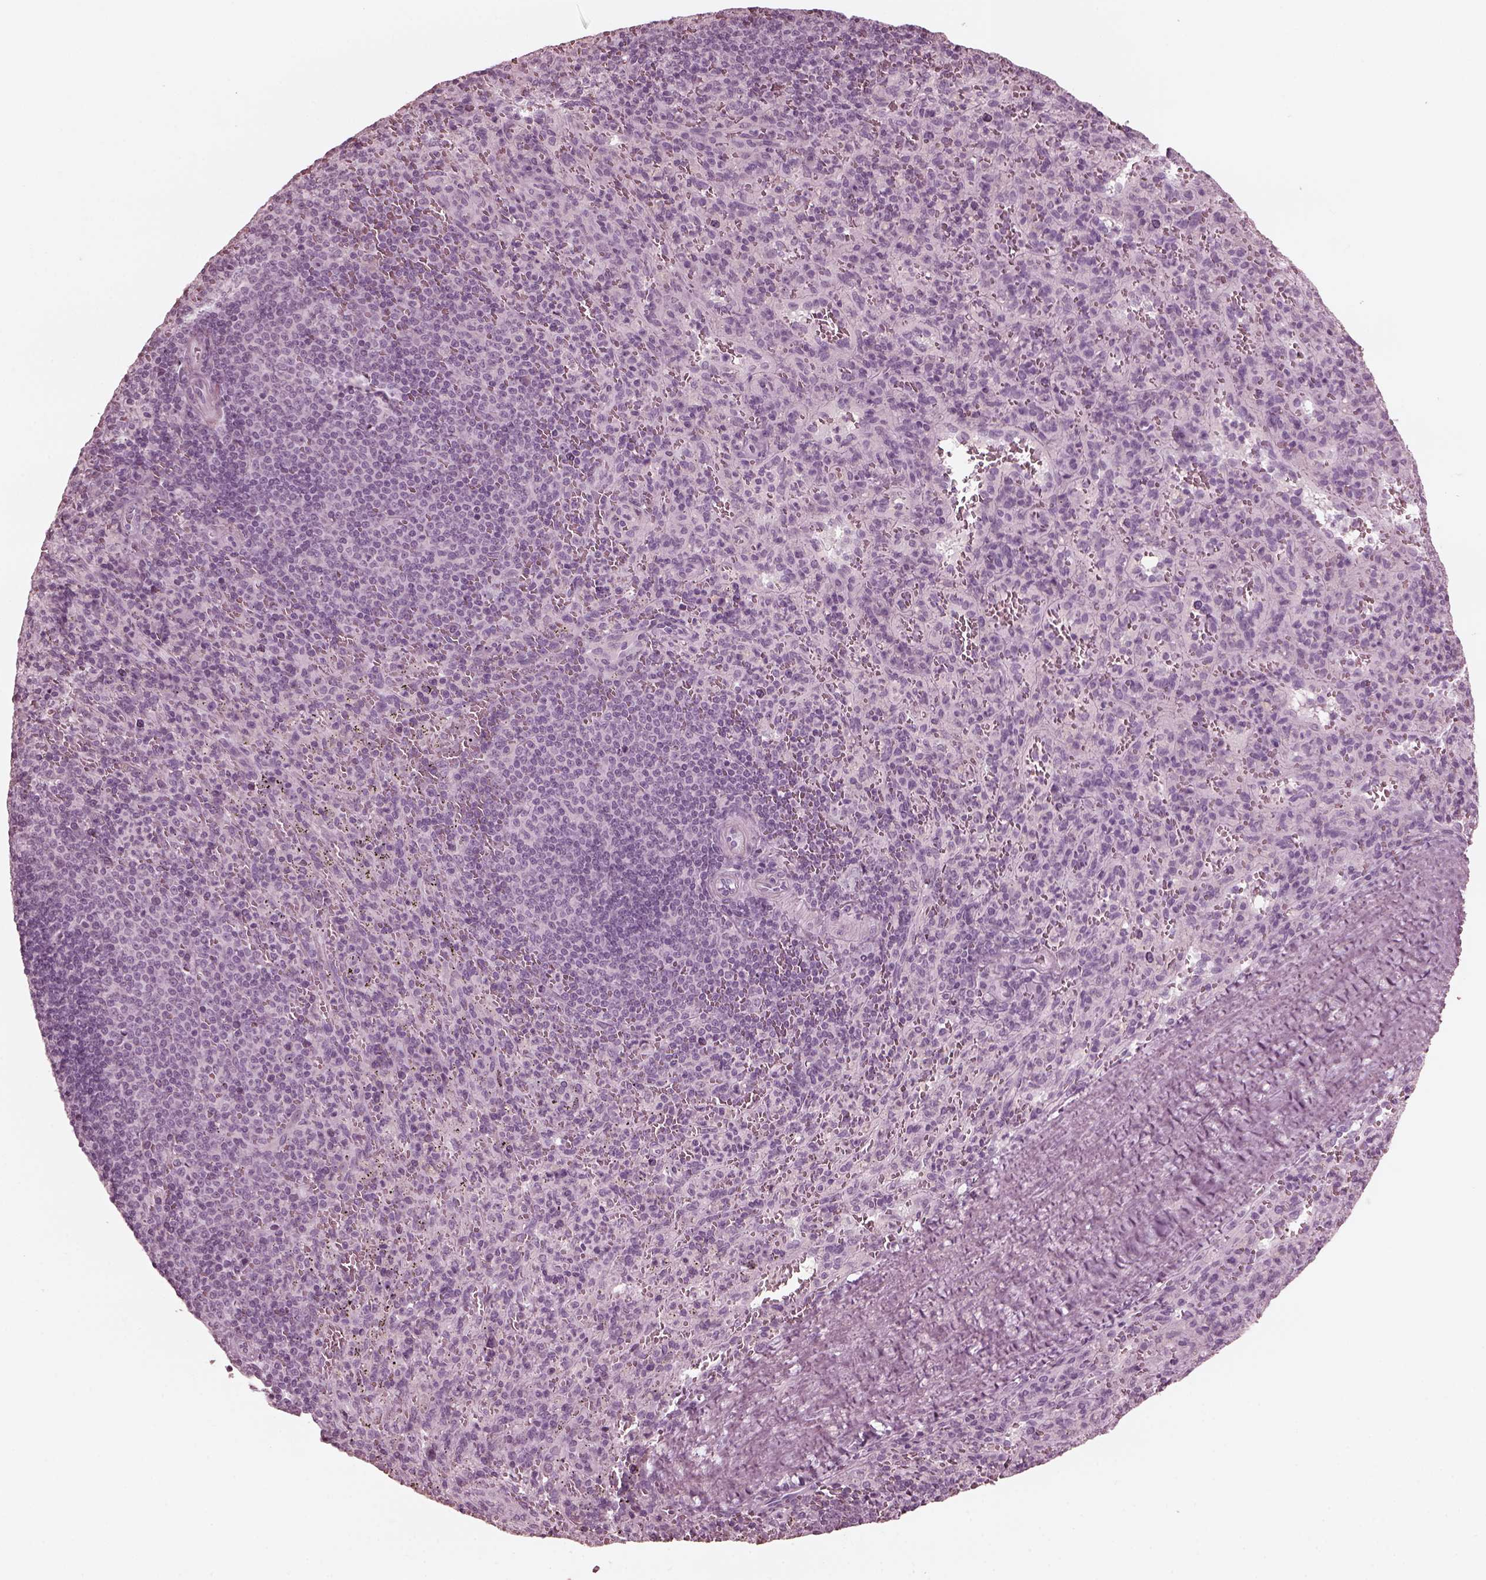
{"staining": {"intensity": "negative", "quantity": "none", "location": "none"}, "tissue": "spleen", "cell_type": "Cells in red pulp", "image_type": "normal", "snomed": [{"axis": "morphology", "description": "Normal tissue, NOS"}, {"axis": "topography", "description": "Spleen"}], "caption": "An image of spleen stained for a protein shows no brown staining in cells in red pulp. The staining is performed using DAB brown chromogen with nuclei counter-stained in using hematoxylin.", "gene": "GRM6", "patient": {"sex": "male", "age": 57}}